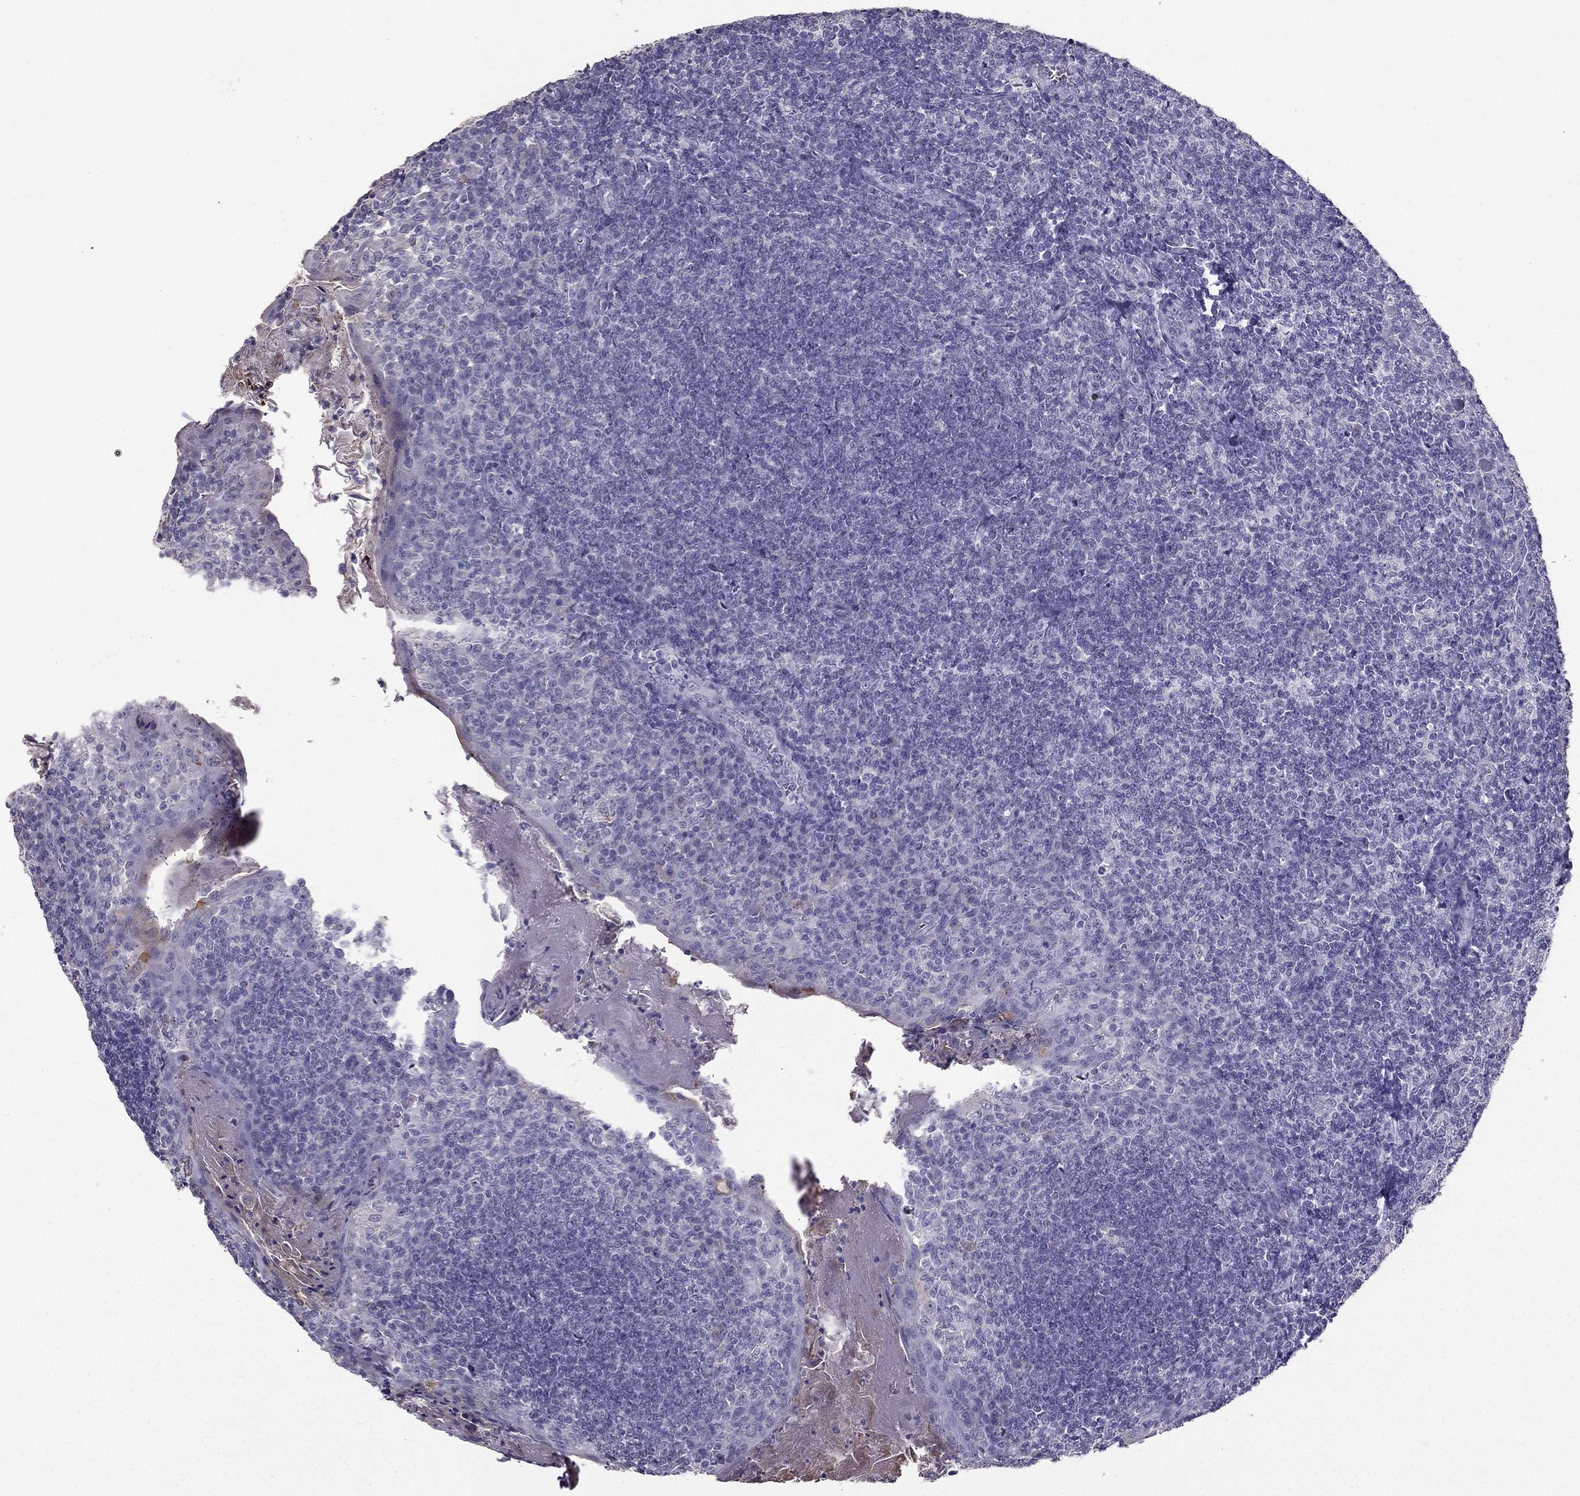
{"staining": {"intensity": "negative", "quantity": "none", "location": "none"}, "tissue": "tonsil", "cell_type": "Germinal center cells", "image_type": "normal", "snomed": [{"axis": "morphology", "description": "Normal tissue, NOS"}, {"axis": "topography", "description": "Tonsil"}], "caption": "DAB (3,3'-diaminobenzidine) immunohistochemical staining of unremarkable tonsil shows no significant staining in germinal center cells. The staining was performed using DAB (3,3'-diaminobenzidine) to visualize the protein expression in brown, while the nuclei were stained in blue with hematoxylin (Magnification: 20x).", "gene": "ARHGAP11A", "patient": {"sex": "female", "age": 13}}